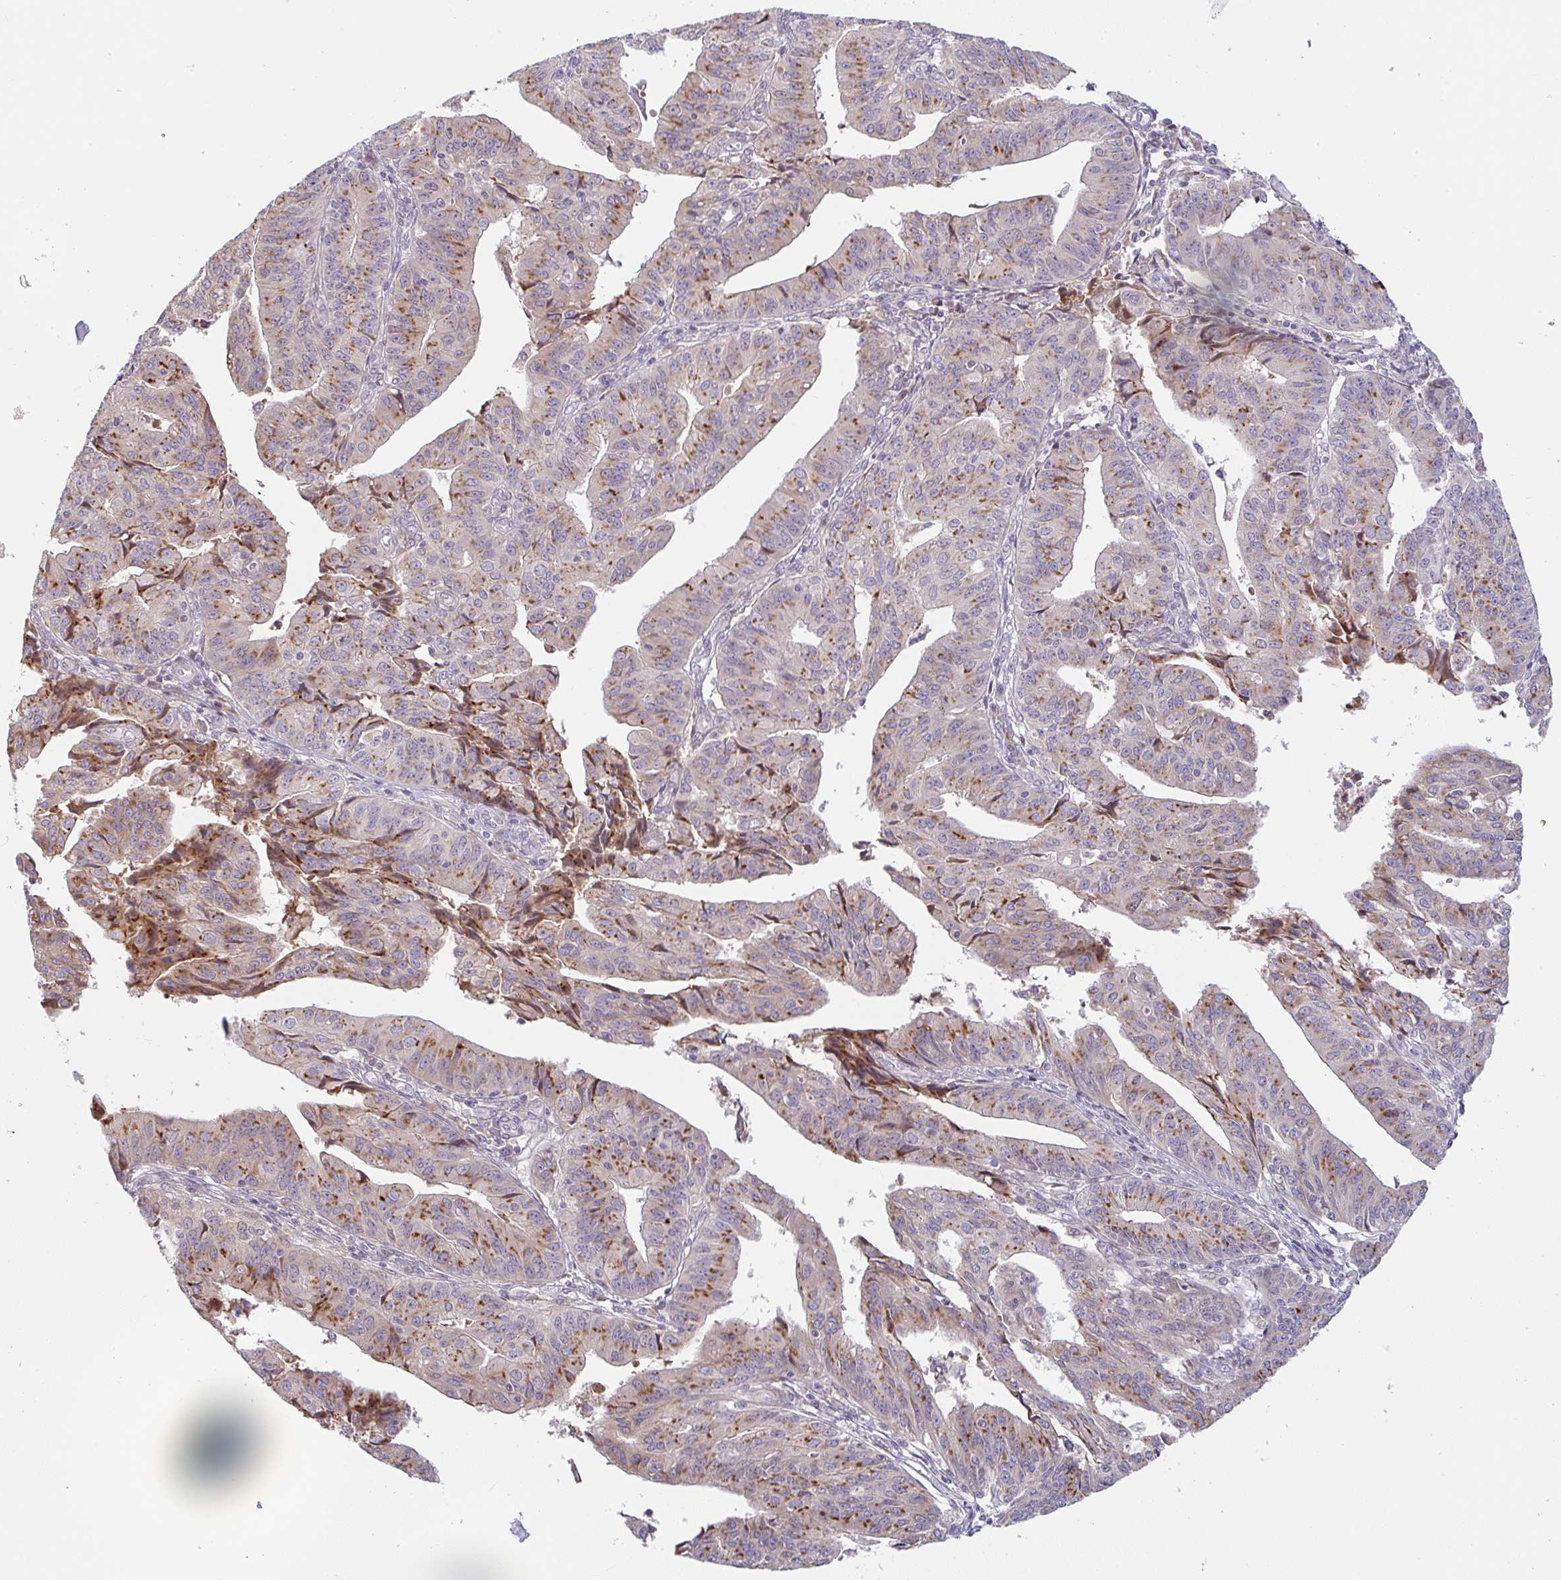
{"staining": {"intensity": "moderate", "quantity": "25%-75%", "location": "cytoplasmic/membranous"}, "tissue": "endometrial cancer", "cell_type": "Tumor cells", "image_type": "cancer", "snomed": [{"axis": "morphology", "description": "Adenocarcinoma, NOS"}, {"axis": "topography", "description": "Endometrium"}], "caption": "A histopathology image showing moderate cytoplasmic/membranous positivity in about 25%-75% of tumor cells in endometrial cancer, as visualized by brown immunohistochemical staining.", "gene": "MOB1A", "patient": {"sex": "female", "age": 56}}